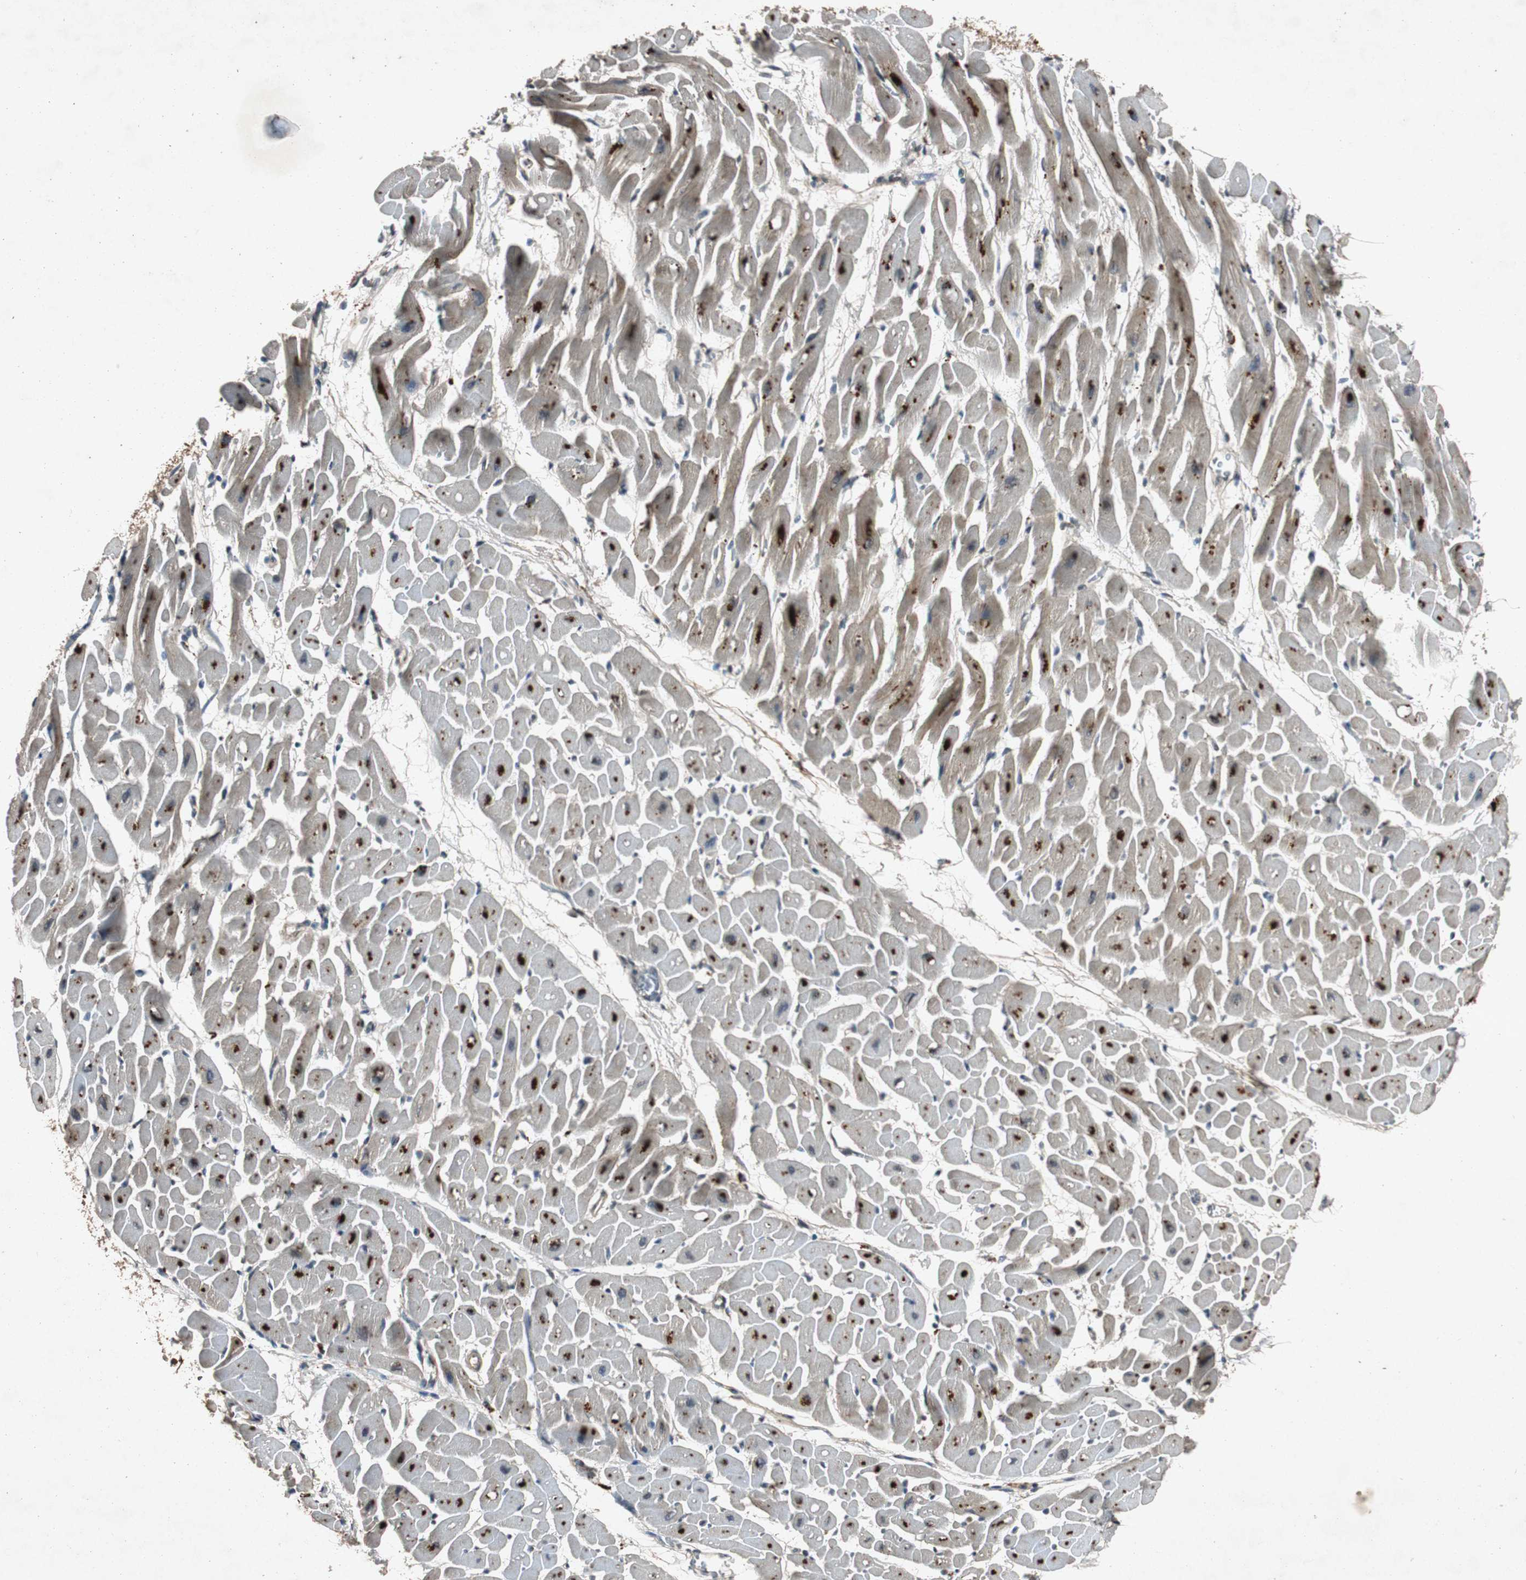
{"staining": {"intensity": "strong", "quantity": ">75%", "location": "cytoplasmic/membranous"}, "tissue": "heart muscle", "cell_type": "Cardiomyocytes", "image_type": "normal", "snomed": [{"axis": "morphology", "description": "Normal tissue, NOS"}, {"axis": "topography", "description": "Heart"}], "caption": "Cardiomyocytes show high levels of strong cytoplasmic/membranous staining in about >75% of cells in benign human heart muscle.", "gene": "SLIT2", "patient": {"sex": "male", "age": 45}}